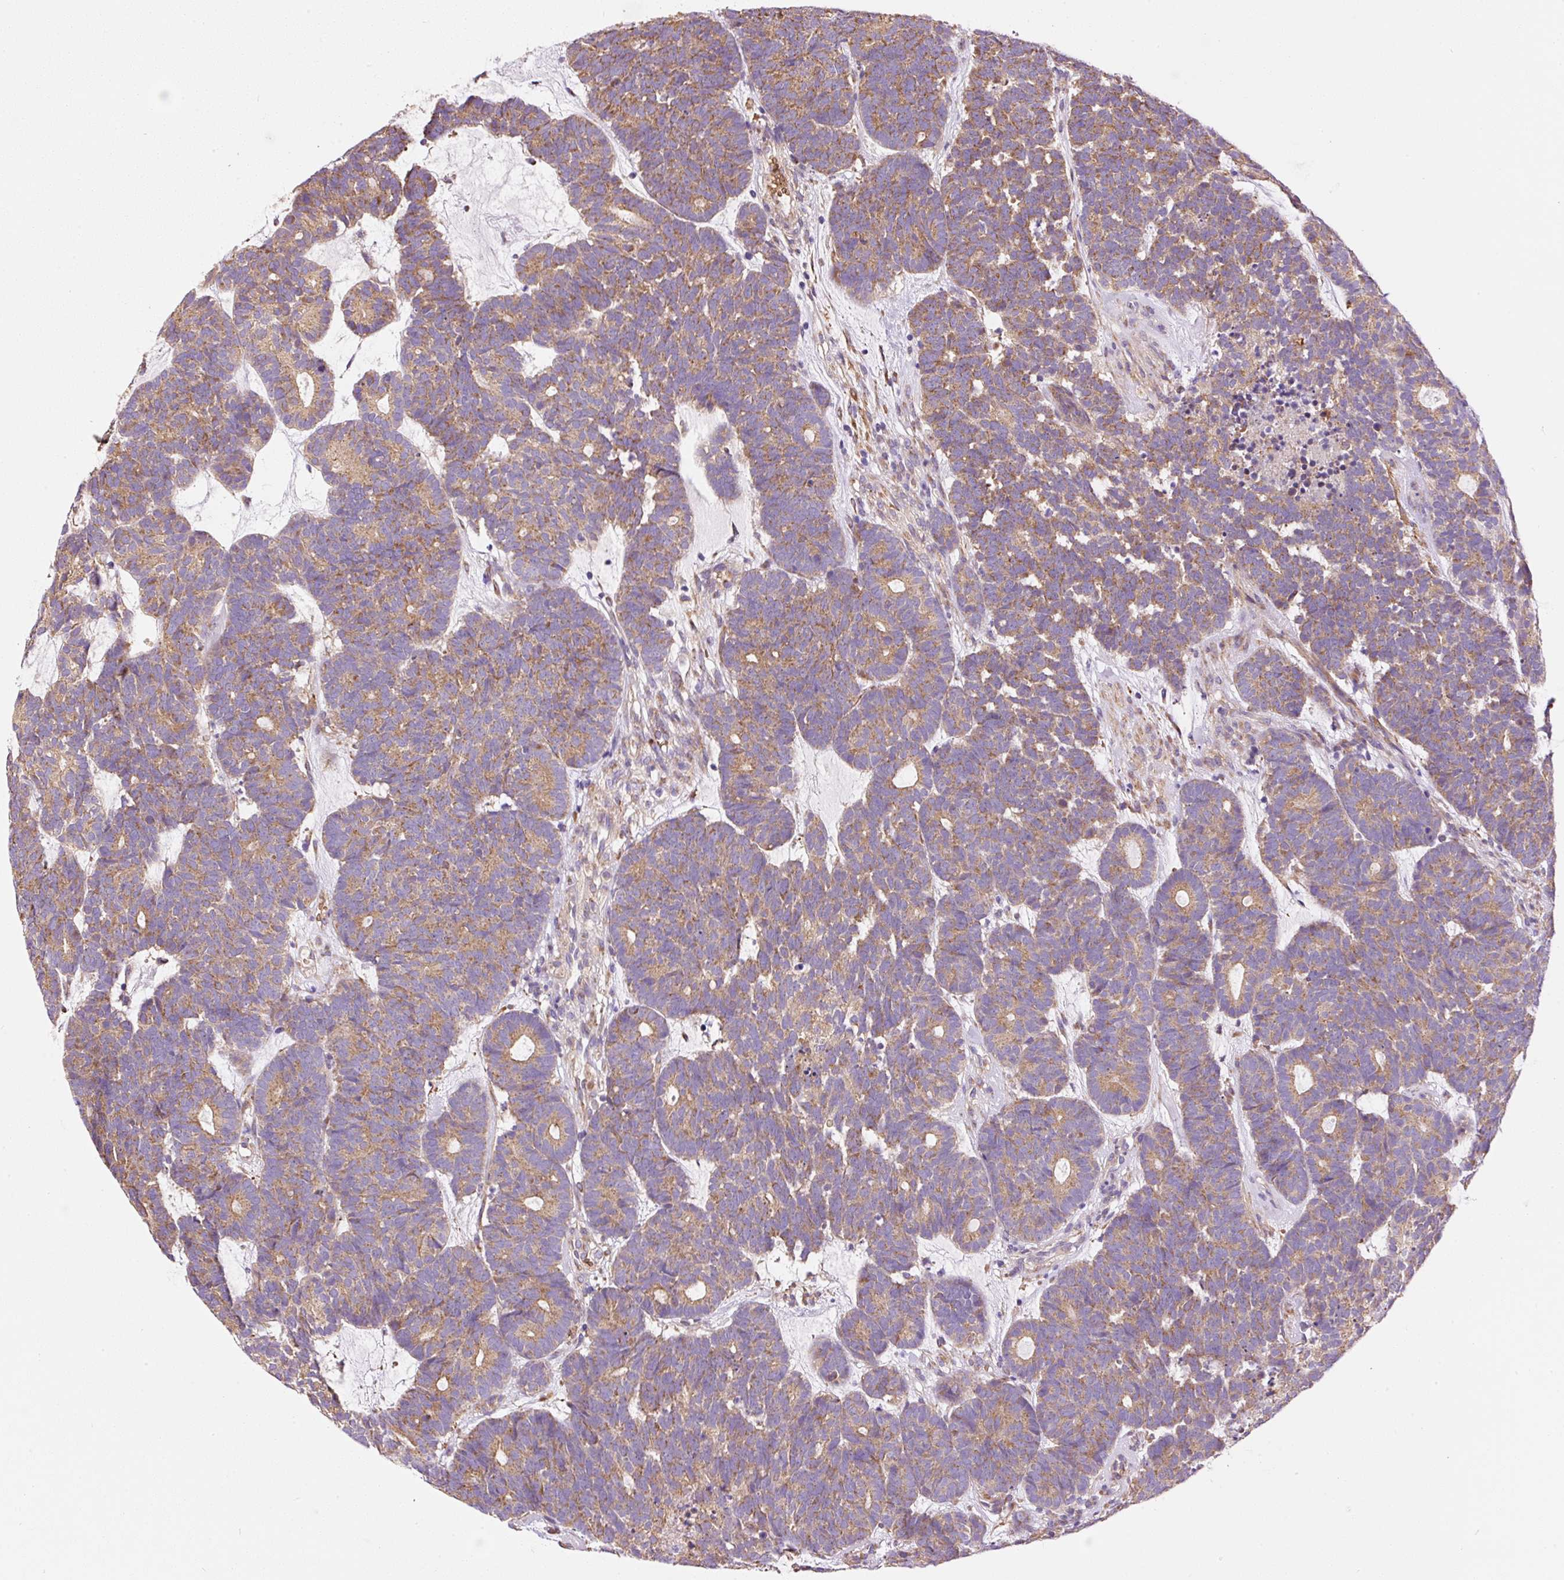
{"staining": {"intensity": "moderate", "quantity": ">75%", "location": "cytoplasmic/membranous"}, "tissue": "head and neck cancer", "cell_type": "Tumor cells", "image_type": "cancer", "snomed": [{"axis": "morphology", "description": "Adenocarcinoma, NOS"}, {"axis": "topography", "description": "Head-Neck"}], "caption": "The image shows a brown stain indicating the presence of a protein in the cytoplasmic/membranous of tumor cells in adenocarcinoma (head and neck).", "gene": "PRRC2A", "patient": {"sex": "female", "age": 81}}